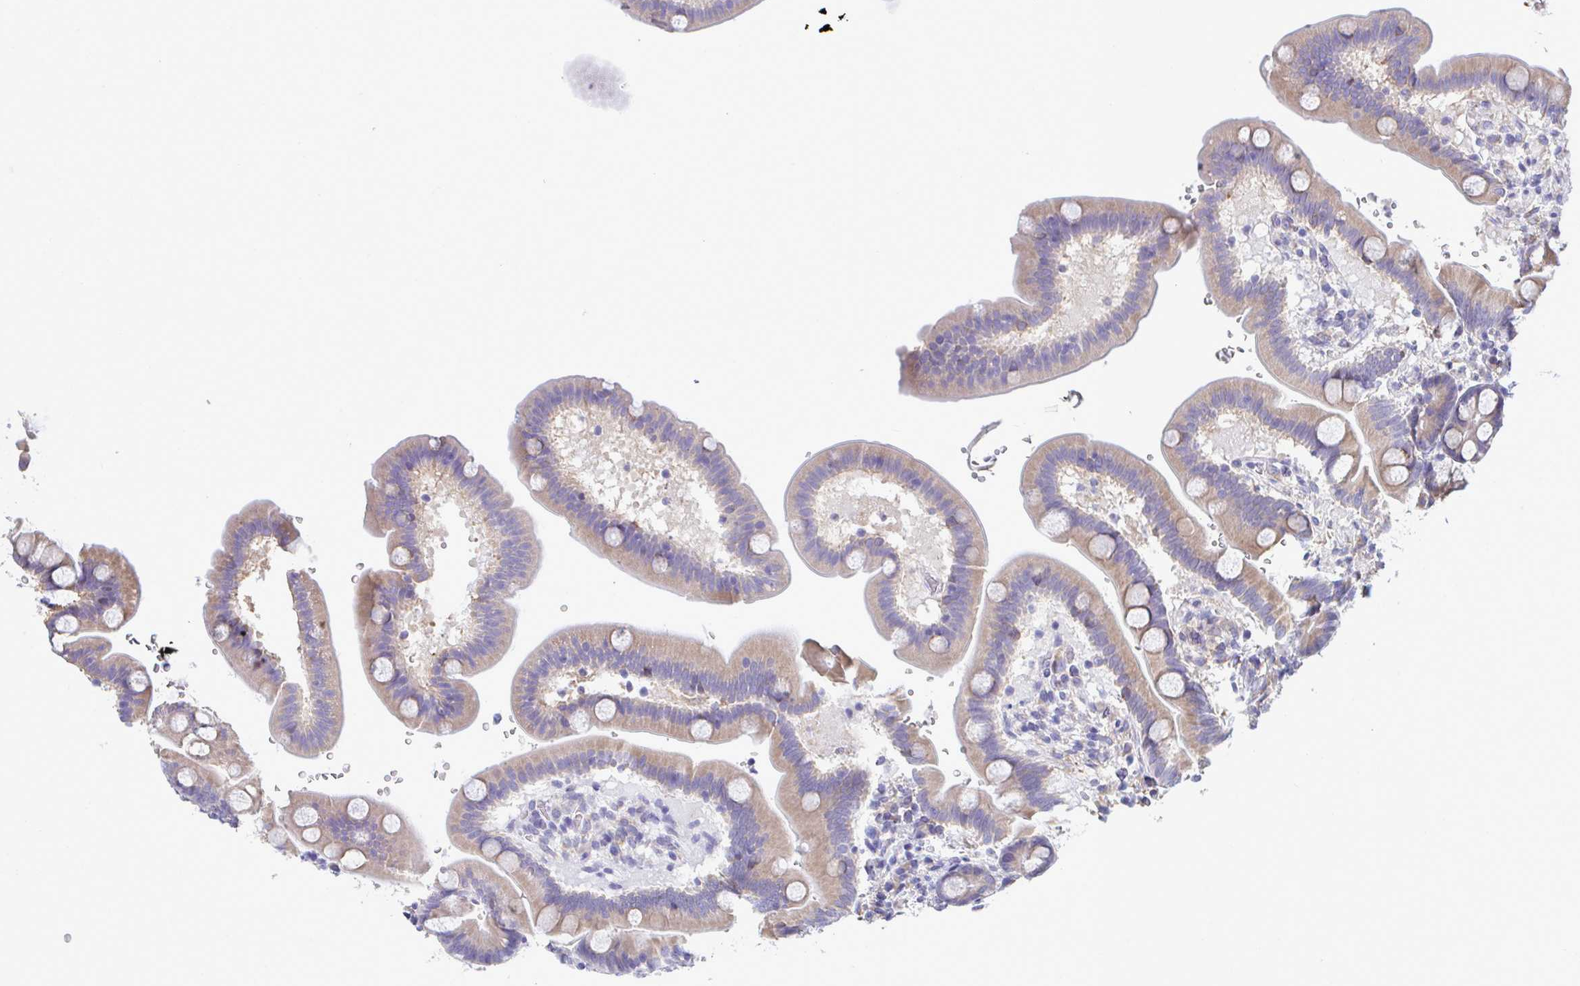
{"staining": {"intensity": "weak", "quantity": ">75%", "location": "cytoplasmic/membranous"}, "tissue": "duodenum", "cell_type": "Glandular cells", "image_type": "normal", "snomed": [{"axis": "morphology", "description": "Normal tissue, NOS"}, {"axis": "topography", "description": "Duodenum"}], "caption": "Protein staining of unremarkable duodenum shows weak cytoplasmic/membranous expression in approximately >75% of glandular cells. (Stains: DAB (3,3'-diaminobenzidine) in brown, nuclei in blue, Microscopy: brightfield microscopy at high magnification).", "gene": "PIGK", "patient": {"sex": "male", "age": 59}}